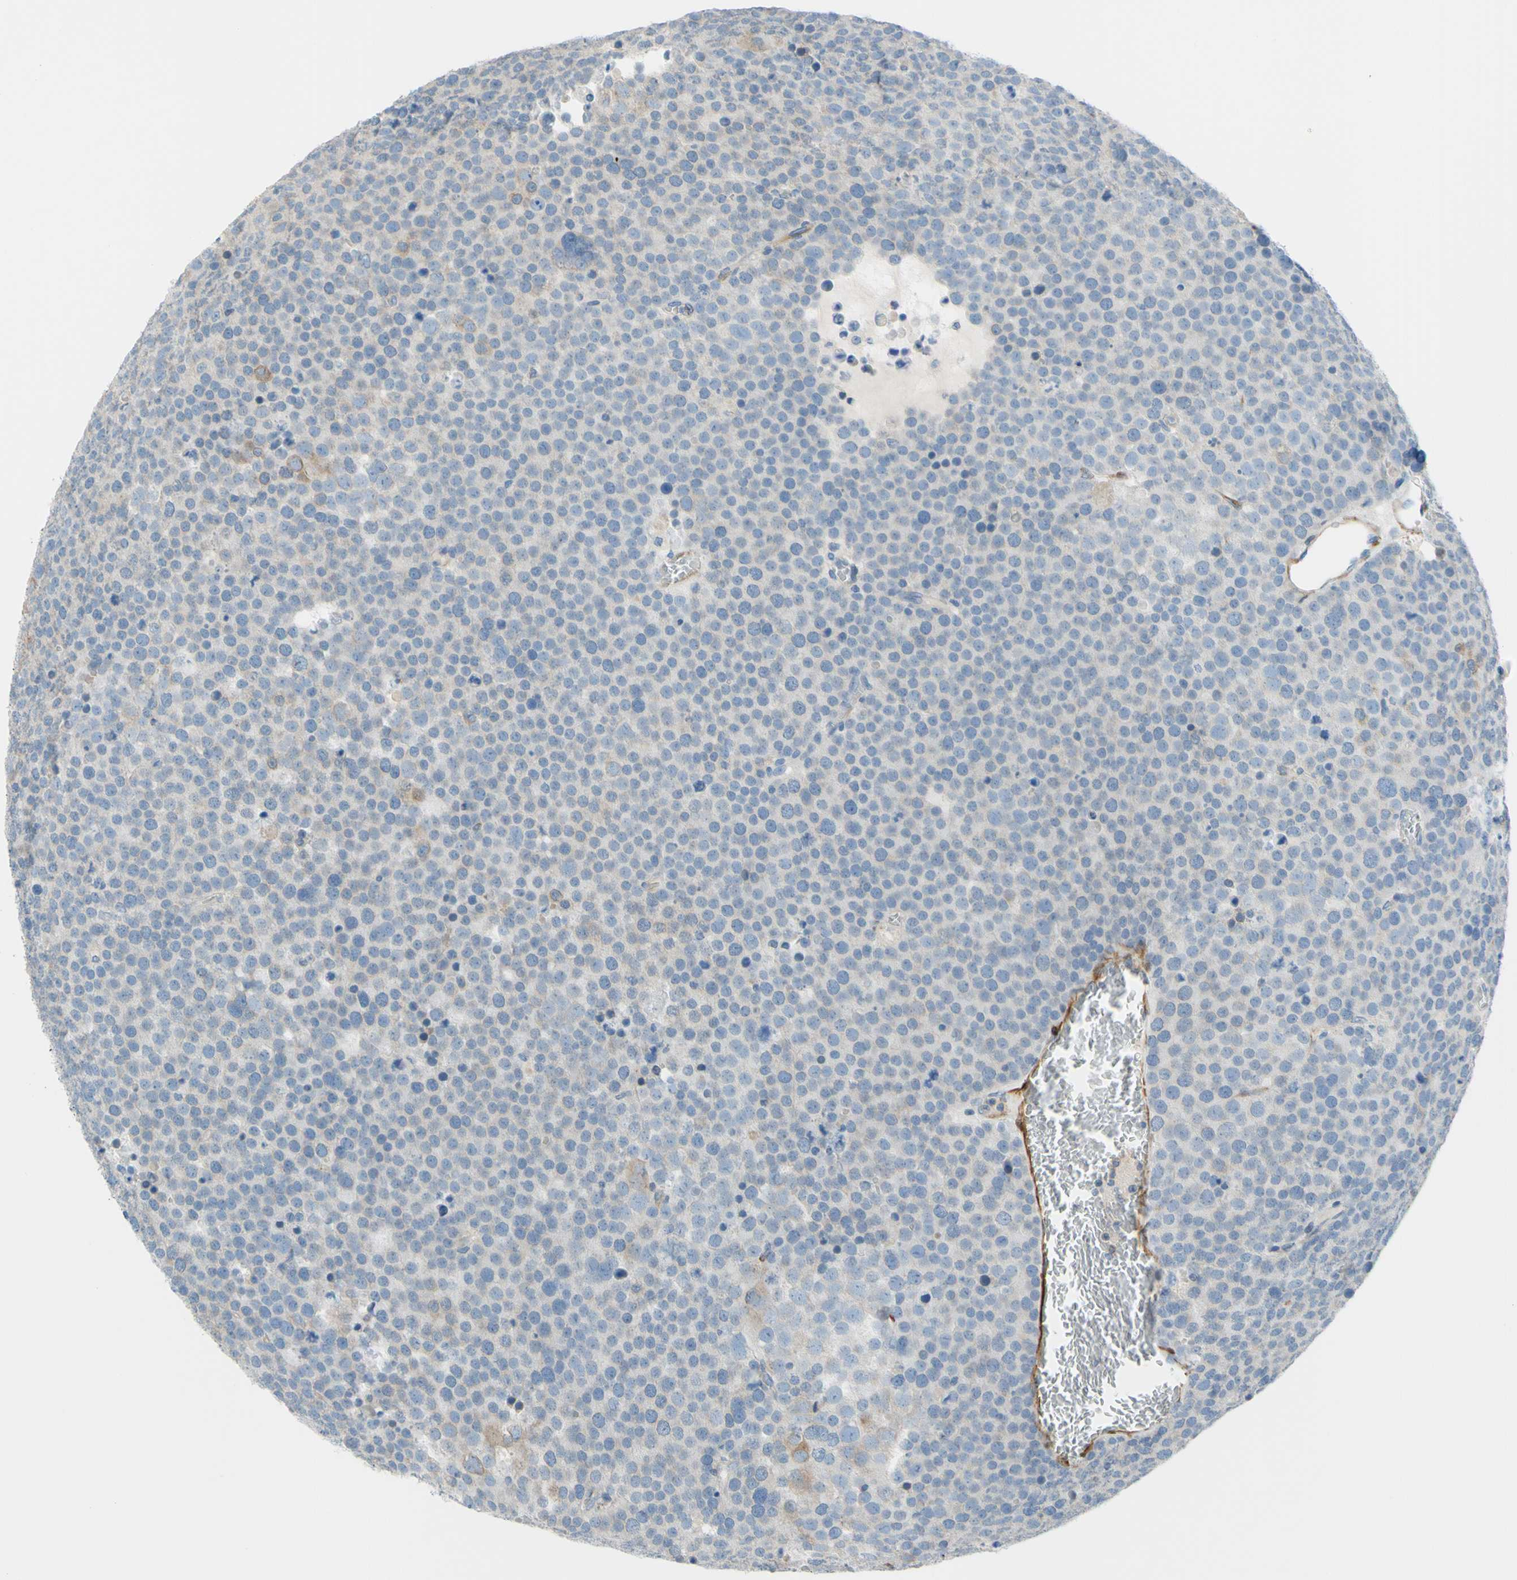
{"staining": {"intensity": "weak", "quantity": "<25%", "location": "cytoplasmic/membranous"}, "tissue": "testis cancer", "cell_type": "Tumor cells", "image_type": "cancer", "snomed": [{"axis": "morphology", "description": "Seminoma, NOS"}, {"axis": "topography", "description": "Testis"}], "caption": "Immunohistochemical staining of human testis seminoma reveals no significant expression in tumor cells. (DAB immunohistochemistry with hematoxylin counter stain).", "gene": "PRRG2", "patient": {"sex": "male", "age": 71}}